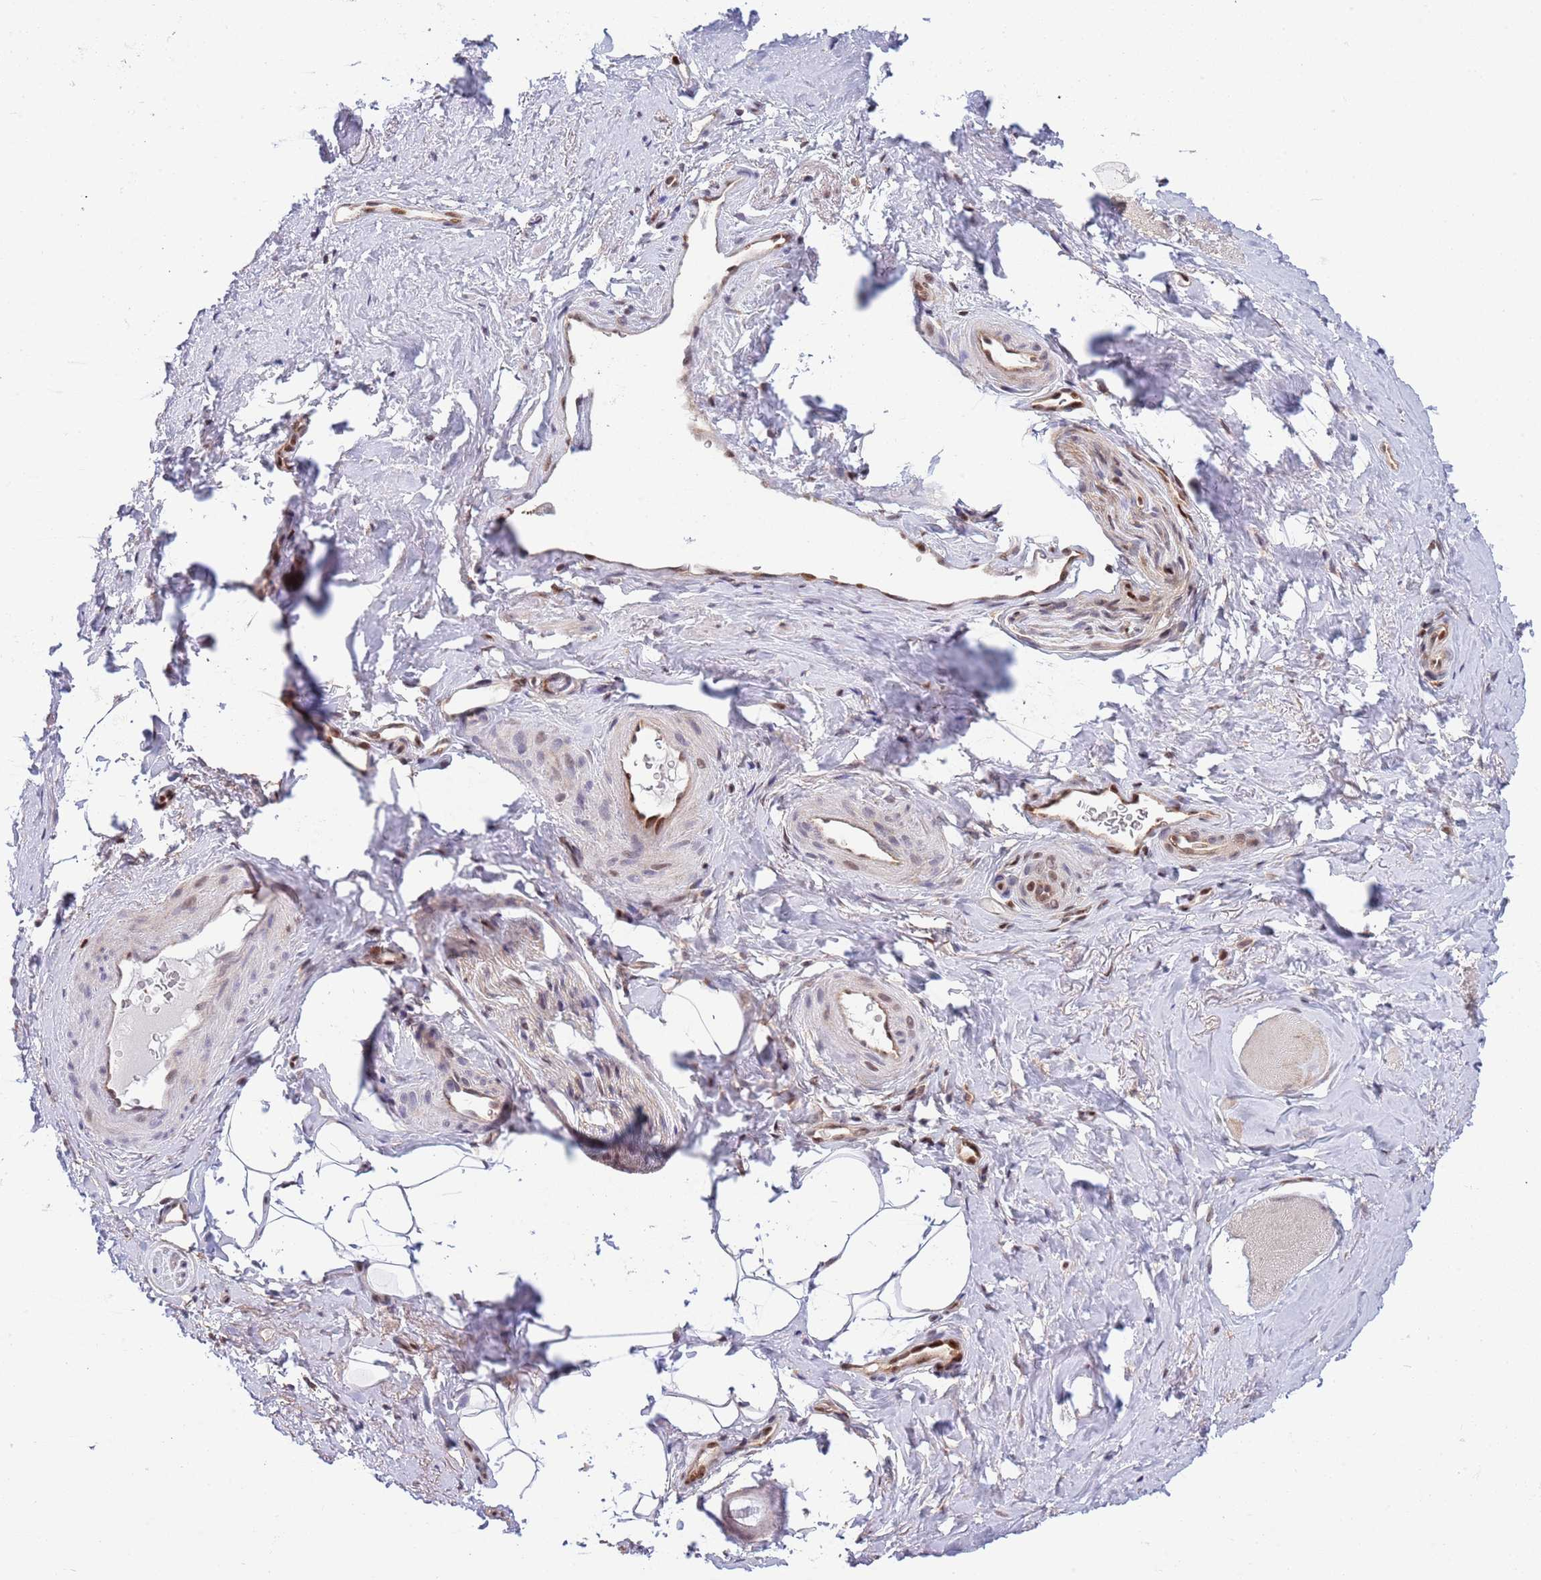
{"staining": {"intensity": "moderate", "quantity": "25%-75%", "location": "nuclear"}, "tissue": "smooth muscle", "cell_type": "Smooth muscle cells", "image_type": "normal", "snomed": [{"axis": "morphology", "description": "Normal tissue, NOS"}, {"axis": "topography", "description": "Smooth muscle"}, {"axis": "topography", "description": "Peripheral nerve tissue"}], "caption": "Protein positivity by immunohistochemistry exhibits moderate nuclear expression in about 25%-75% of smooth muscle cells in benign smooth muscle. (Stains: DAB in brown, nuclei in blue, Microscopy: brightfield microscopy at high magnification).", "gene": "TBX10", "patient": {"sex": "male", "age": 69}}